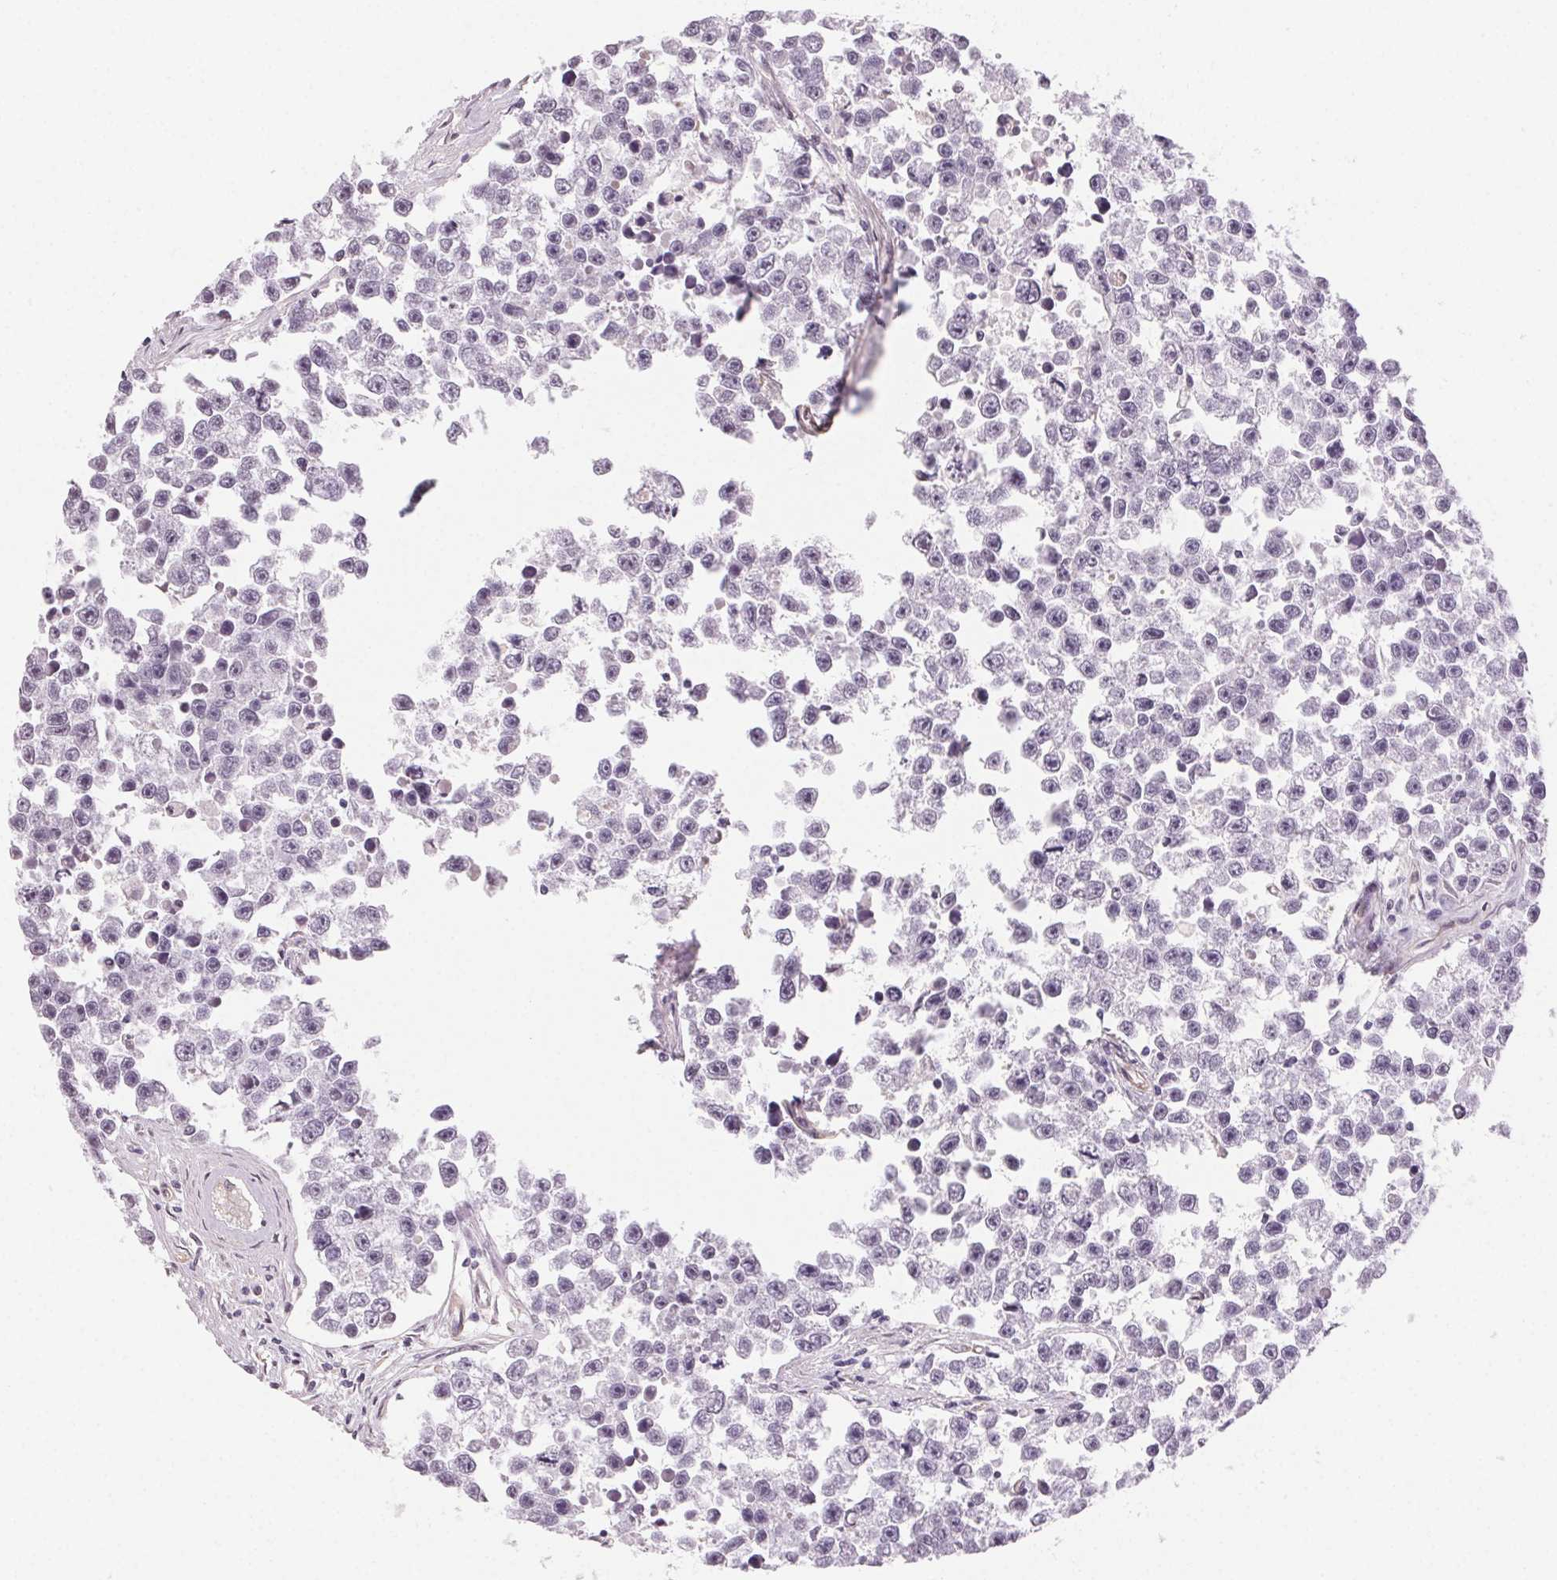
{"staining": {"intensity": "negative", "quantity": "none", "location": "none"}, "tissue": "testis cancer", "cell_type": "Tumor cells", "image_type": "cancer", "snomed": [{"axis": "morphology", "description": "Seminoma, NOS"}, {"axis": "topography", "description": "Testis"}], "caption": "A histopathology image of human testis cancer is negative for staining in tumor cells.", "gene": "PLA2G4F", "patient": {"sex": "male", "age": 26}}